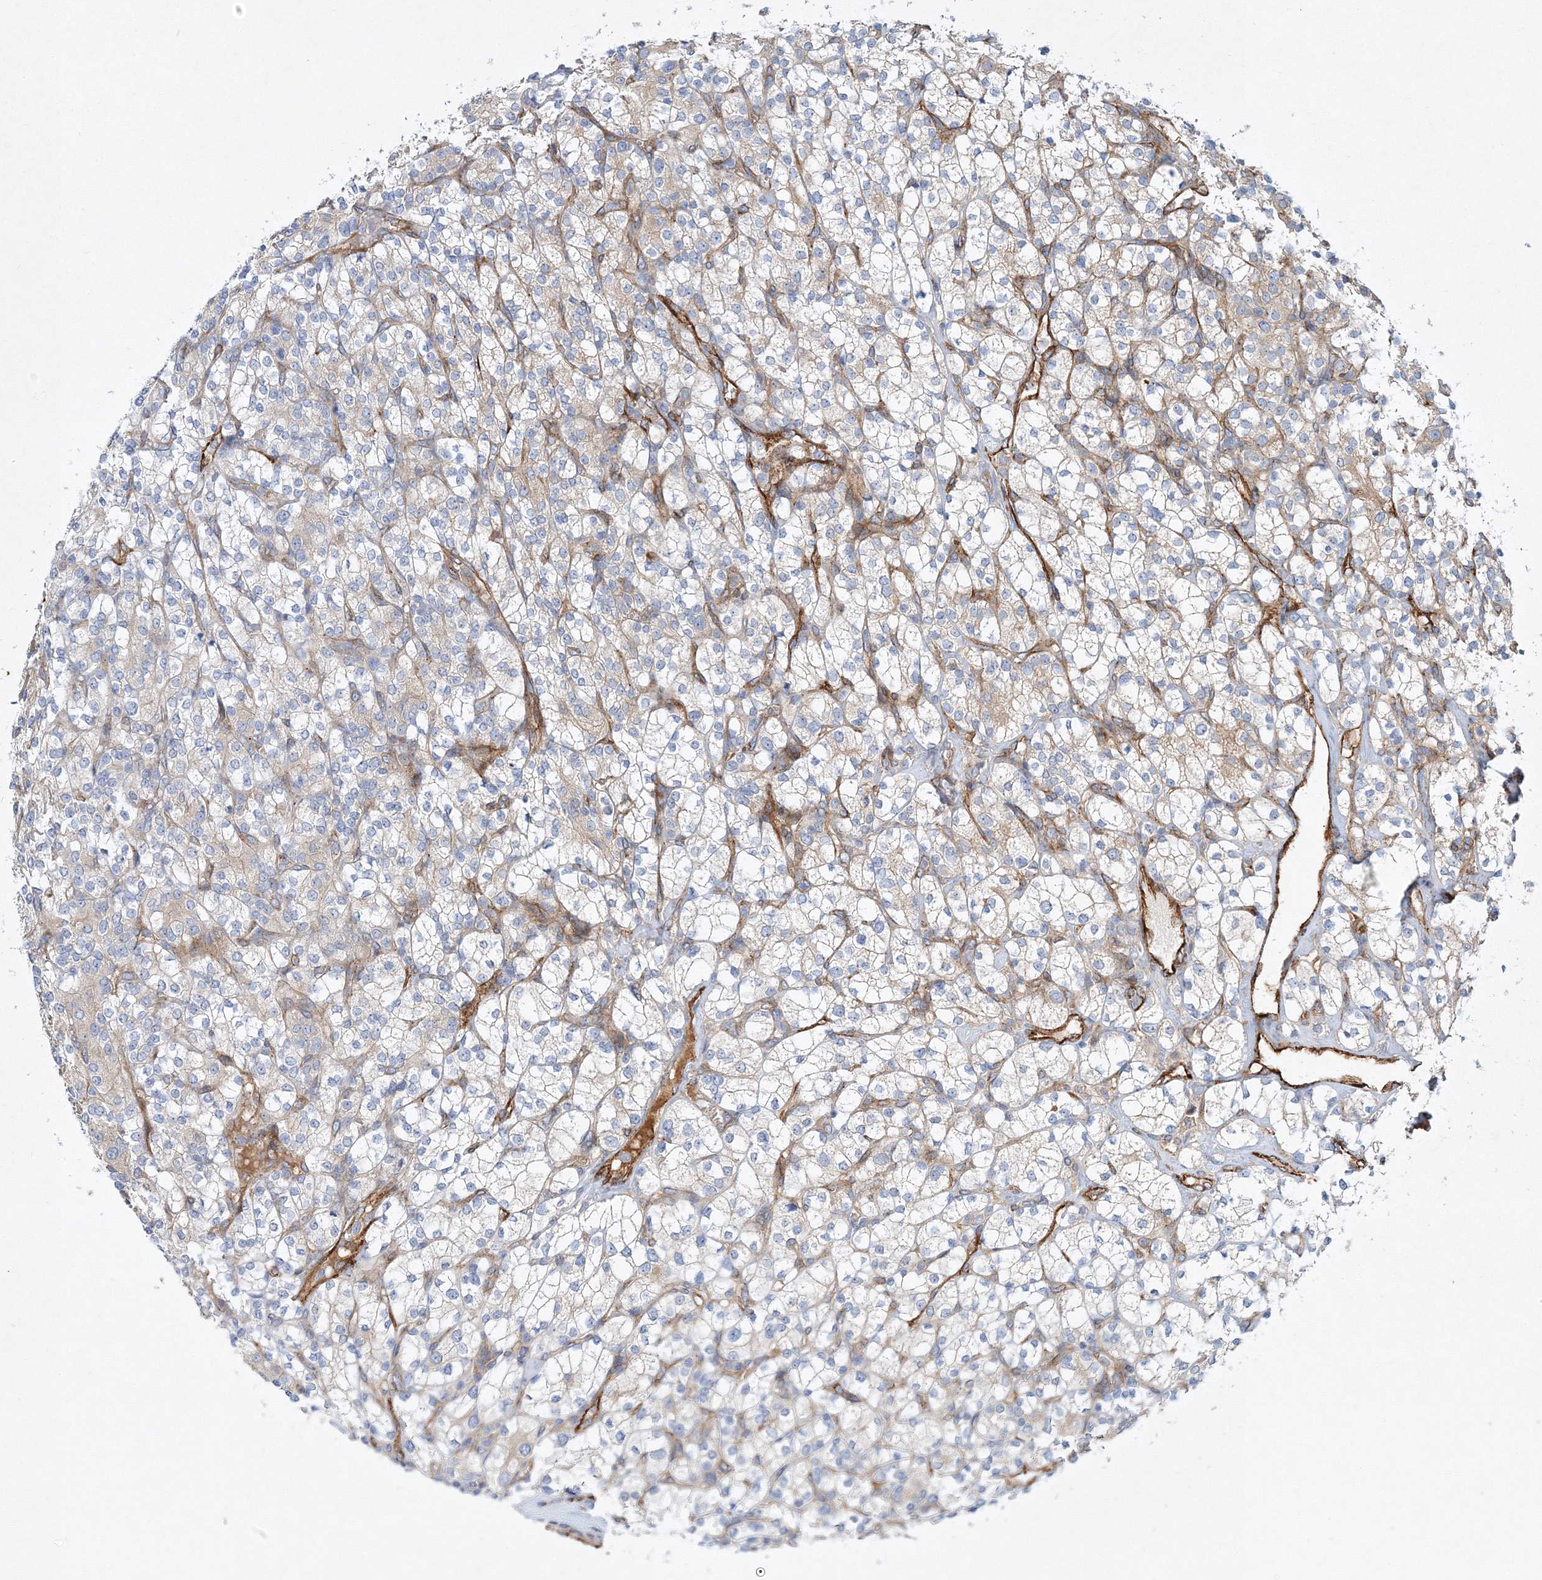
{"staining": {"intensity": "negative", "quantity": "none", "location": "none"}, "tissue": "renal cancer", "cell_type": "Tumor cells", "image_type": "cancer", "snomed": [{"axis": "morphology", "description": "Adenocarcinoma, NOS"}, {"axis": "topography", "description": "Kidney"}], "caption": "There is no significant staining in tumor cells of renal cancer.", "gene": "ZFYVE16", "patient": {"sex": "male", "age": 77}}